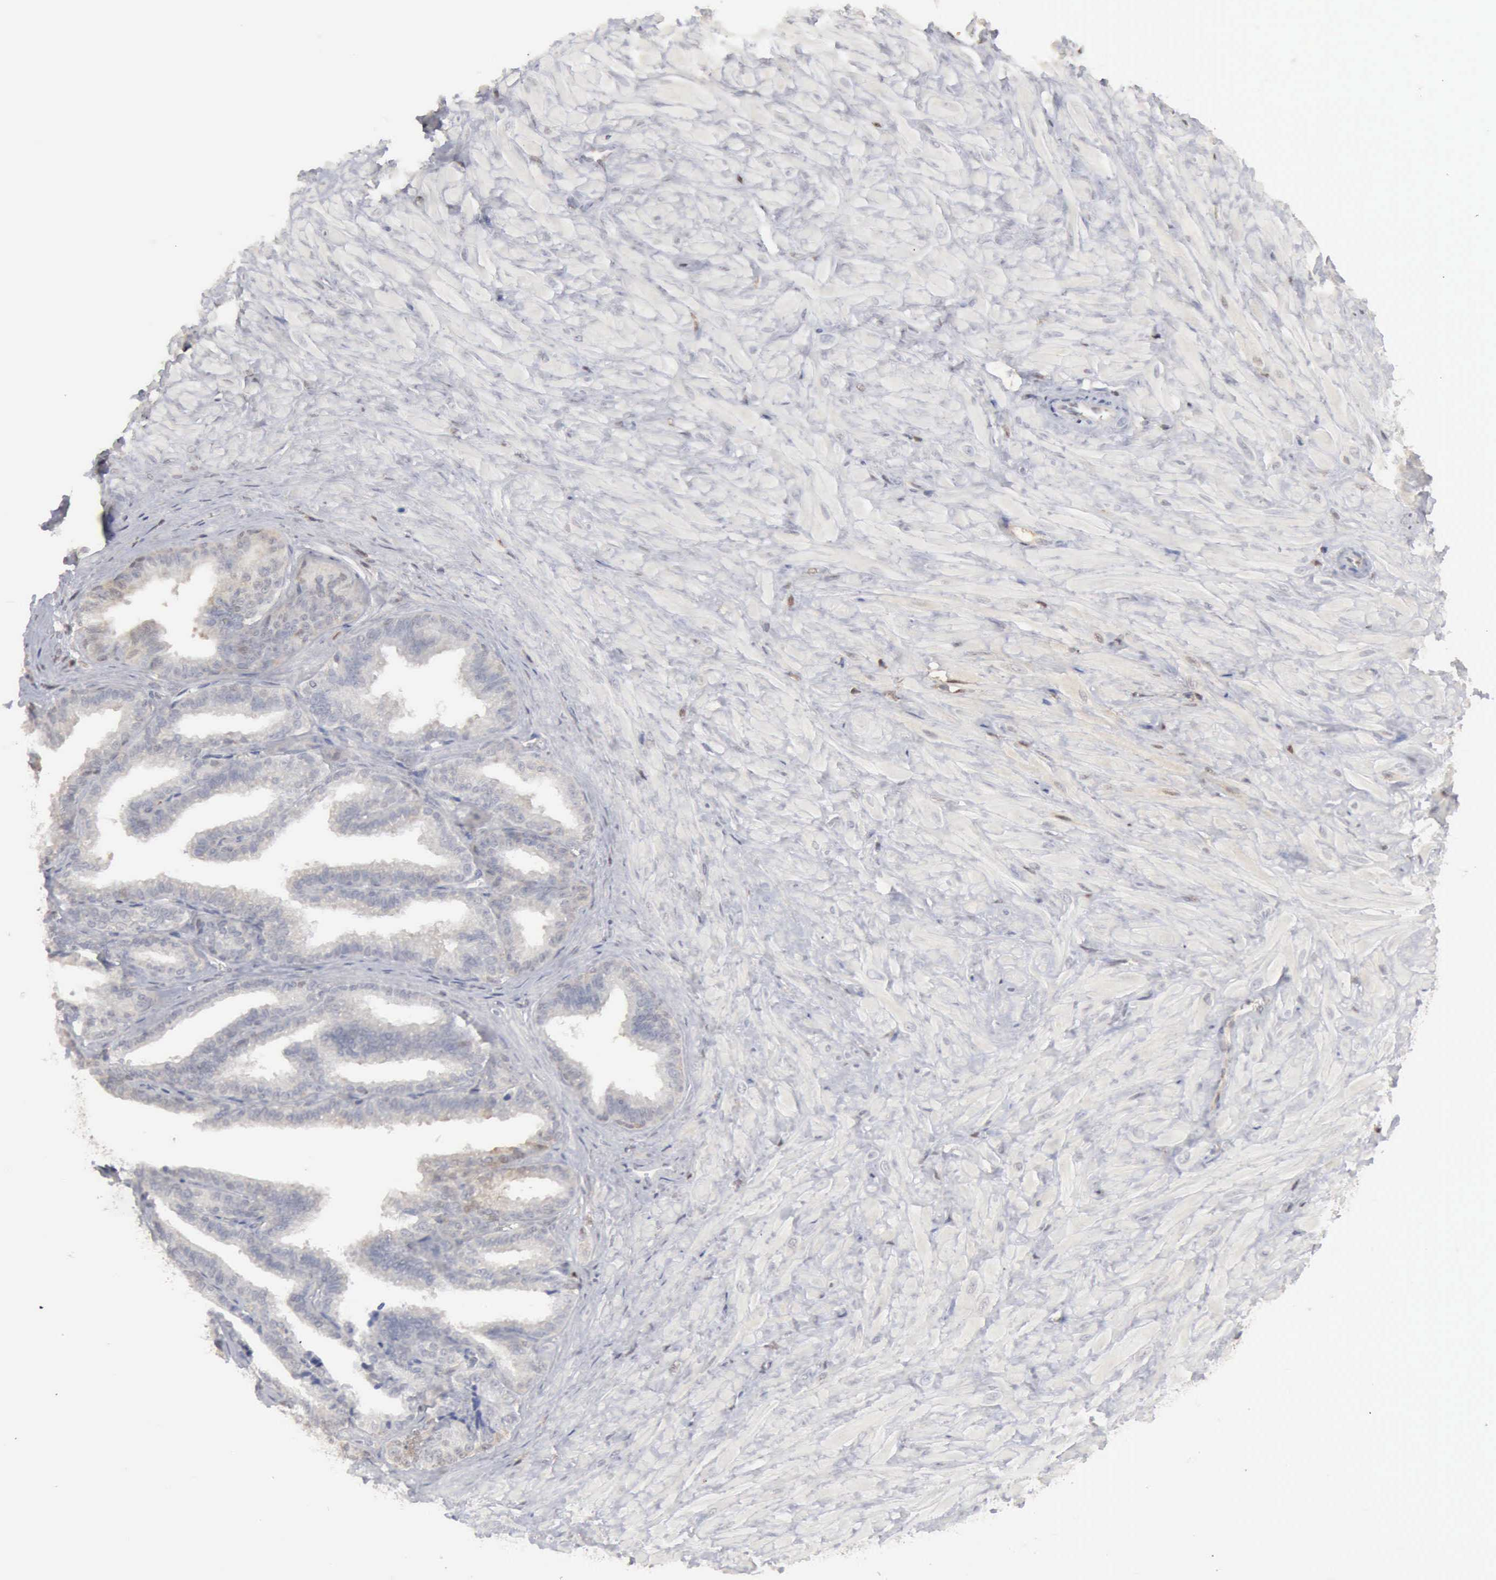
{"staining": {"intensity": "negative", "quantity": "none", "location": "none"}, "tissue": "seminal vesicle", "cell_type": "Glandular cells", "image_type": "normal", "snomed": [{"axis": "morphology", "description": "Normal tissue, NOS"}, {"axis": "topography", "description": "Seminal veicle"}], "caption": "Protein analysis of unremarkable seminal vesicle displays no significant staining in glandular cells. The staining is performed using DAB (3,3'-diaminobenzidine) brown chromogen with nuclei counter-stained in using hematoxylin.", "gene": "STAT1", "patient": {"sex": "male", "age": 26}}